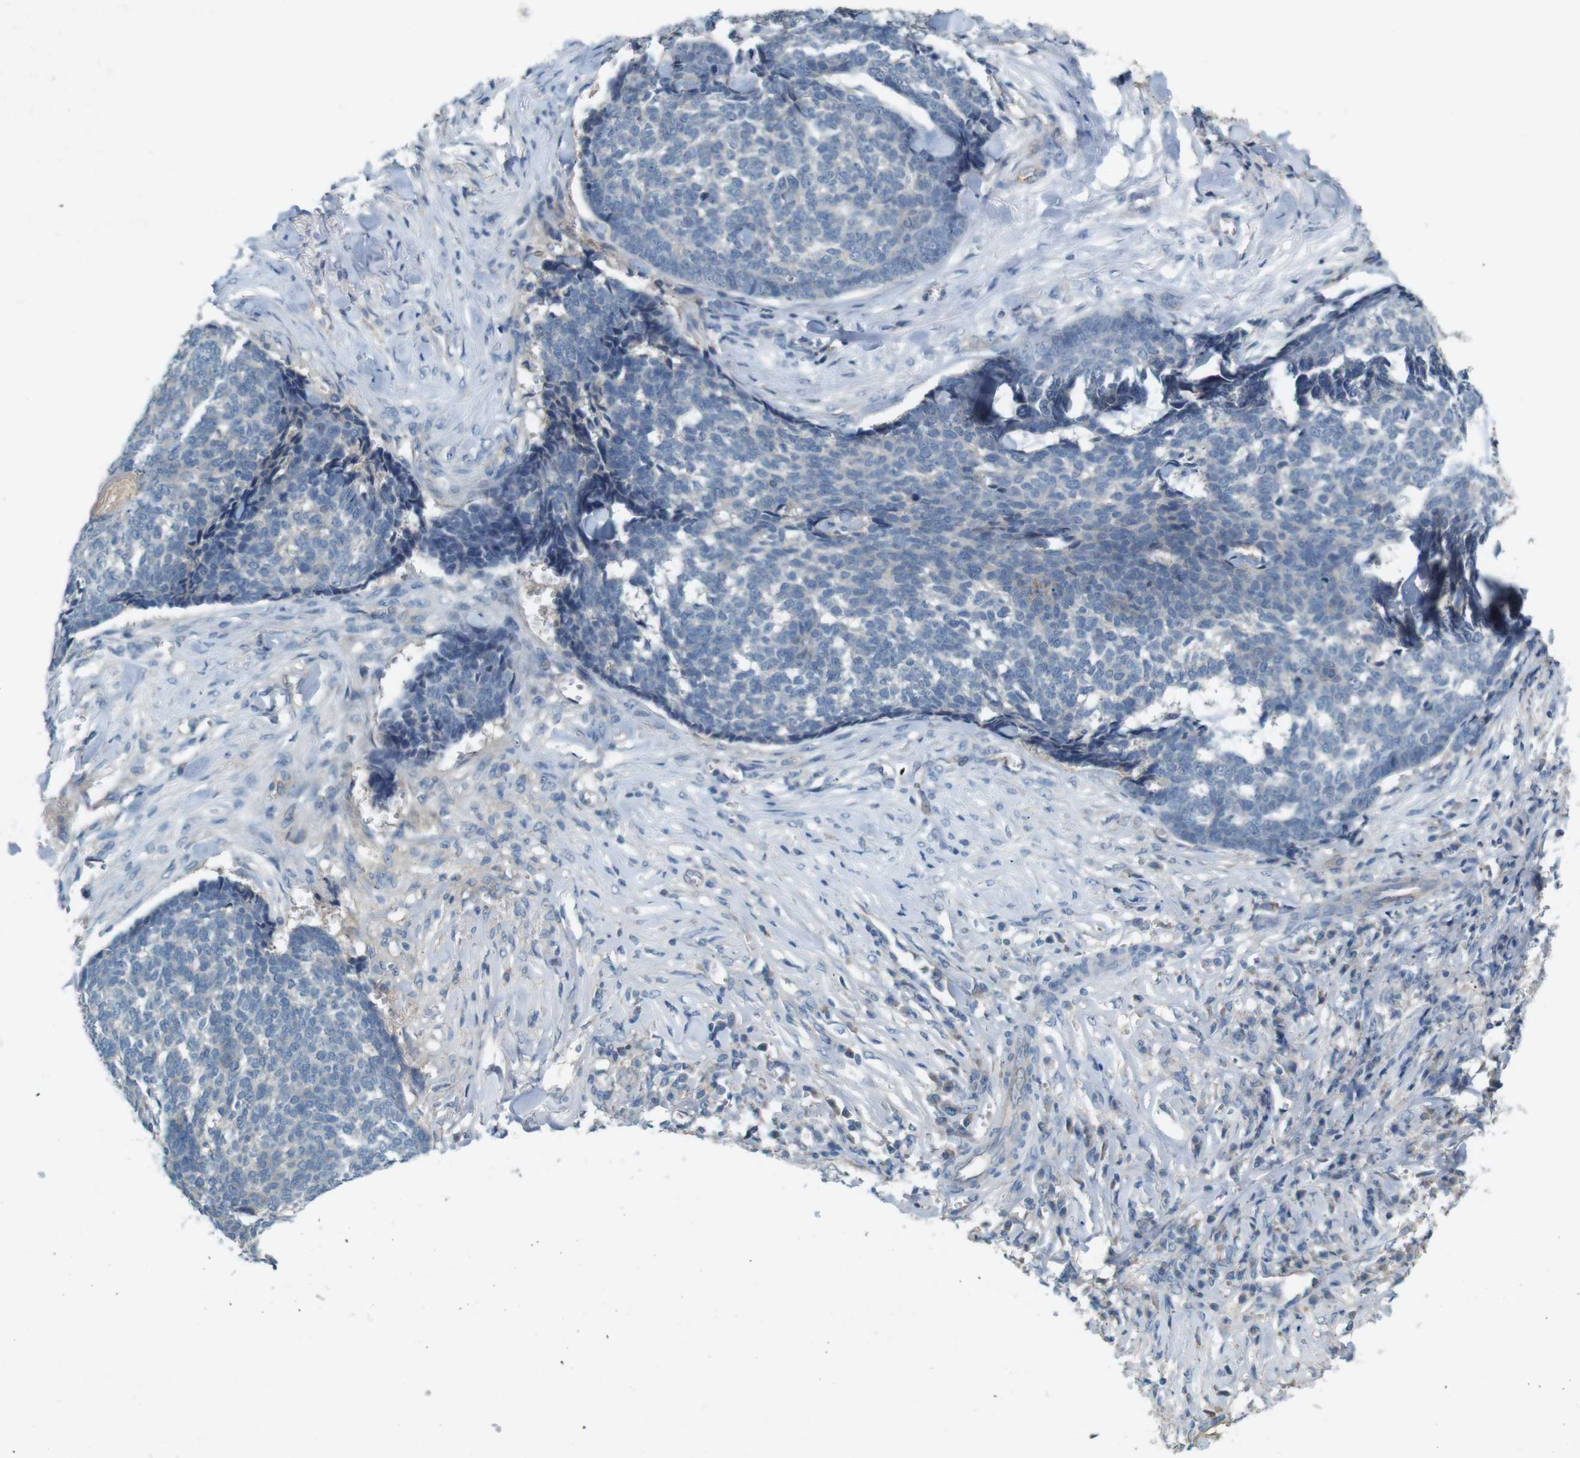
{"staining": {"intensity": "negative", "quantity": "none", "location": "none"}, "tissue": "skin cancer", "cell_type": "Tumor cells", "image_type": "cancer", "snomed": [{"axis": "morphology", "description": "Basal cell carcinoma"}, {"axis": "topography", "description": "Skin"}], "caption": "Skin basal cell carcinoma was stained to show a protein in brown. There is no significant positivity in tumor cells. The staining is performed using DAB (3,3'-diaminobenzidine) brown chromogen with nuclei counter-stained in using hematoxylin.", "gene": "PVR", "patient": {"sex": "male", "age": 84}}